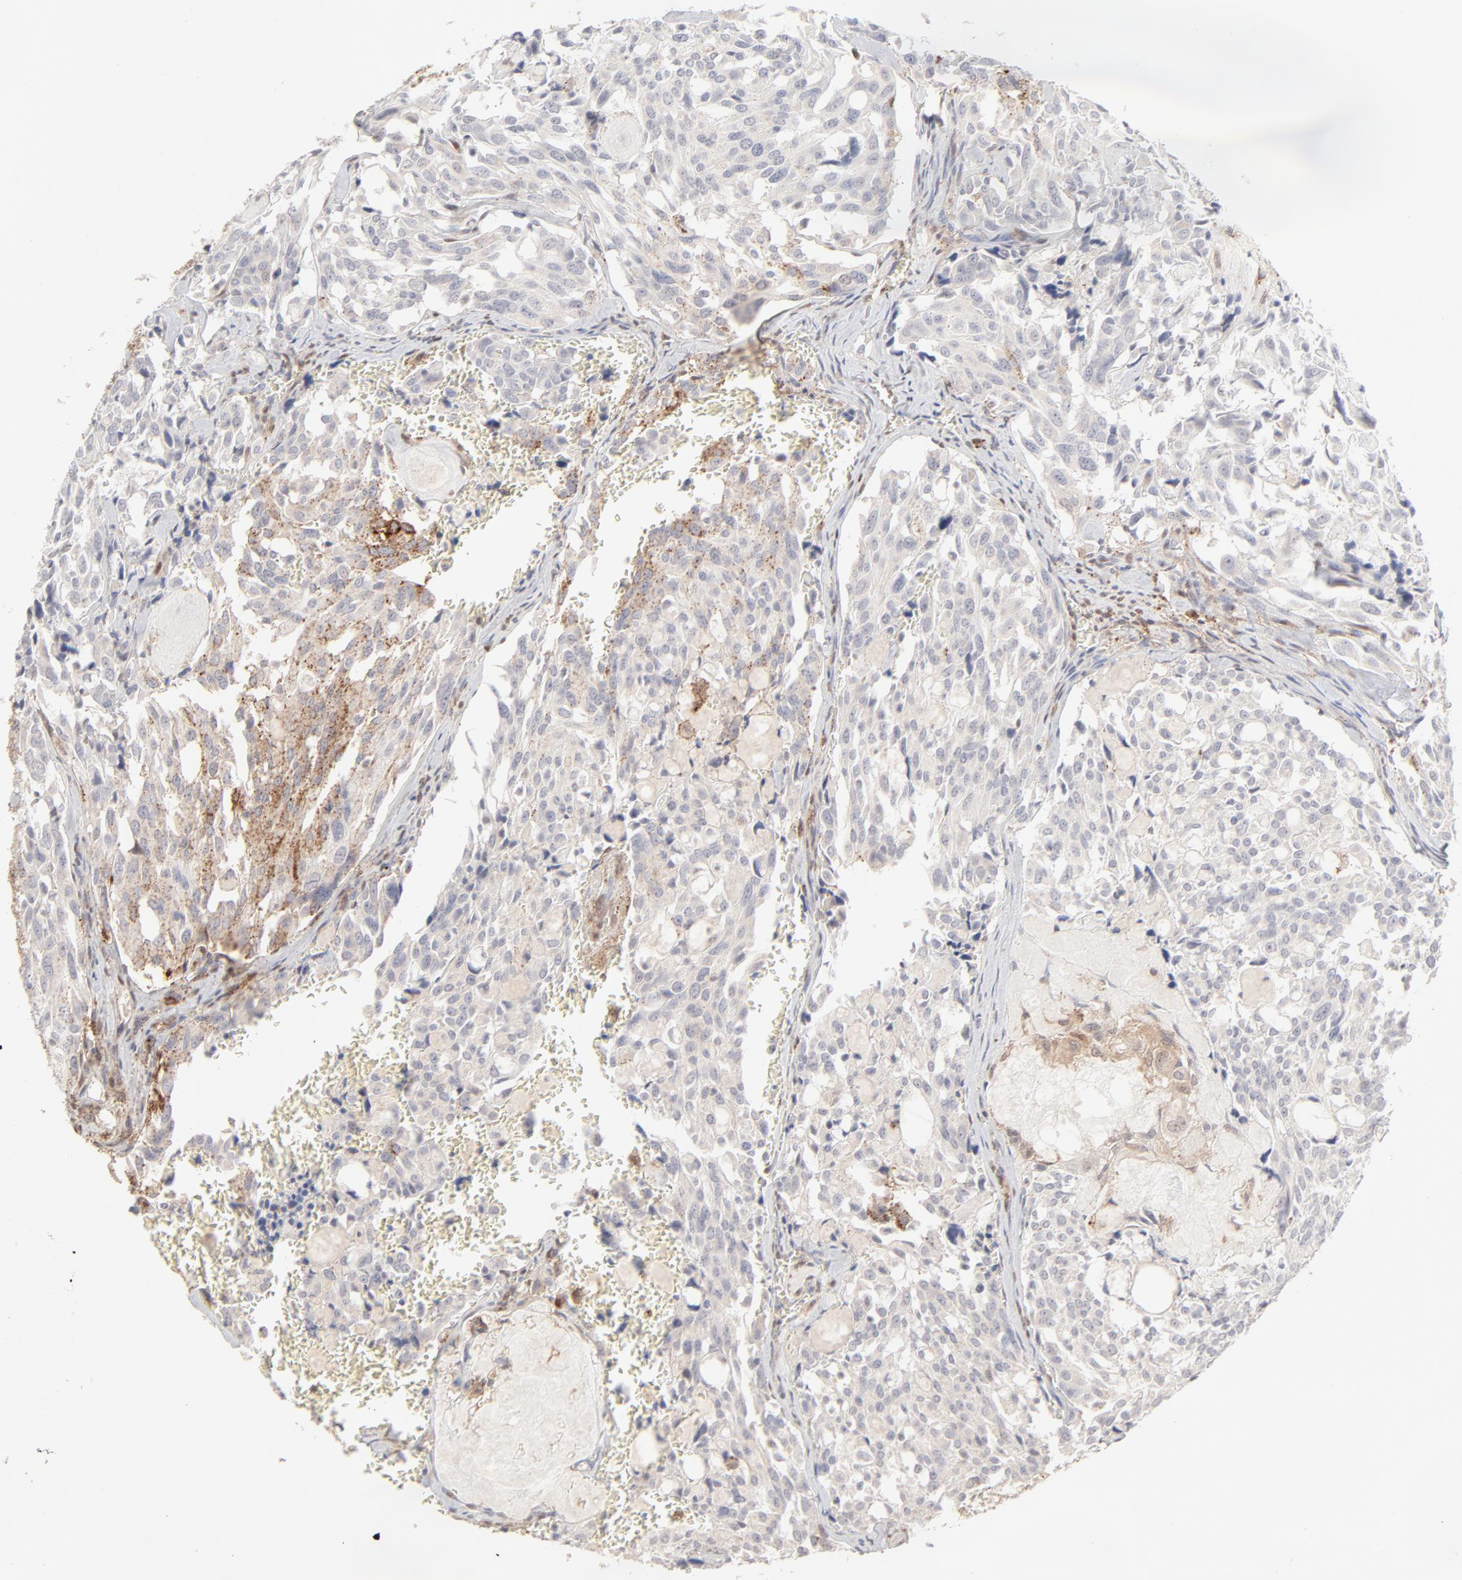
{"staining": {"intensity": "negative", "quantity": "none", "location": "none"}, "tissue": "thyroid cancer", "cell_type": "Tumor cells", "image_type": "cancer", "snomed": [{"axis": "morphology", "description": "Carcinoma, NOS"}, {"axis": "morphology", "description": "Carcinoid, malignant, NOS"}, {"axis": "topography", "description": "Thyroid gland"}], "caption": "Thyroid cancer was stained to show a protein in brown. There is no significant expression in tumor cells. (DAB immunohistochemistry (IHC) visualized using brightfield microscopy, high magnification).", "gene": "CDK6", "patient": {"sex": "male", "age": 33}}